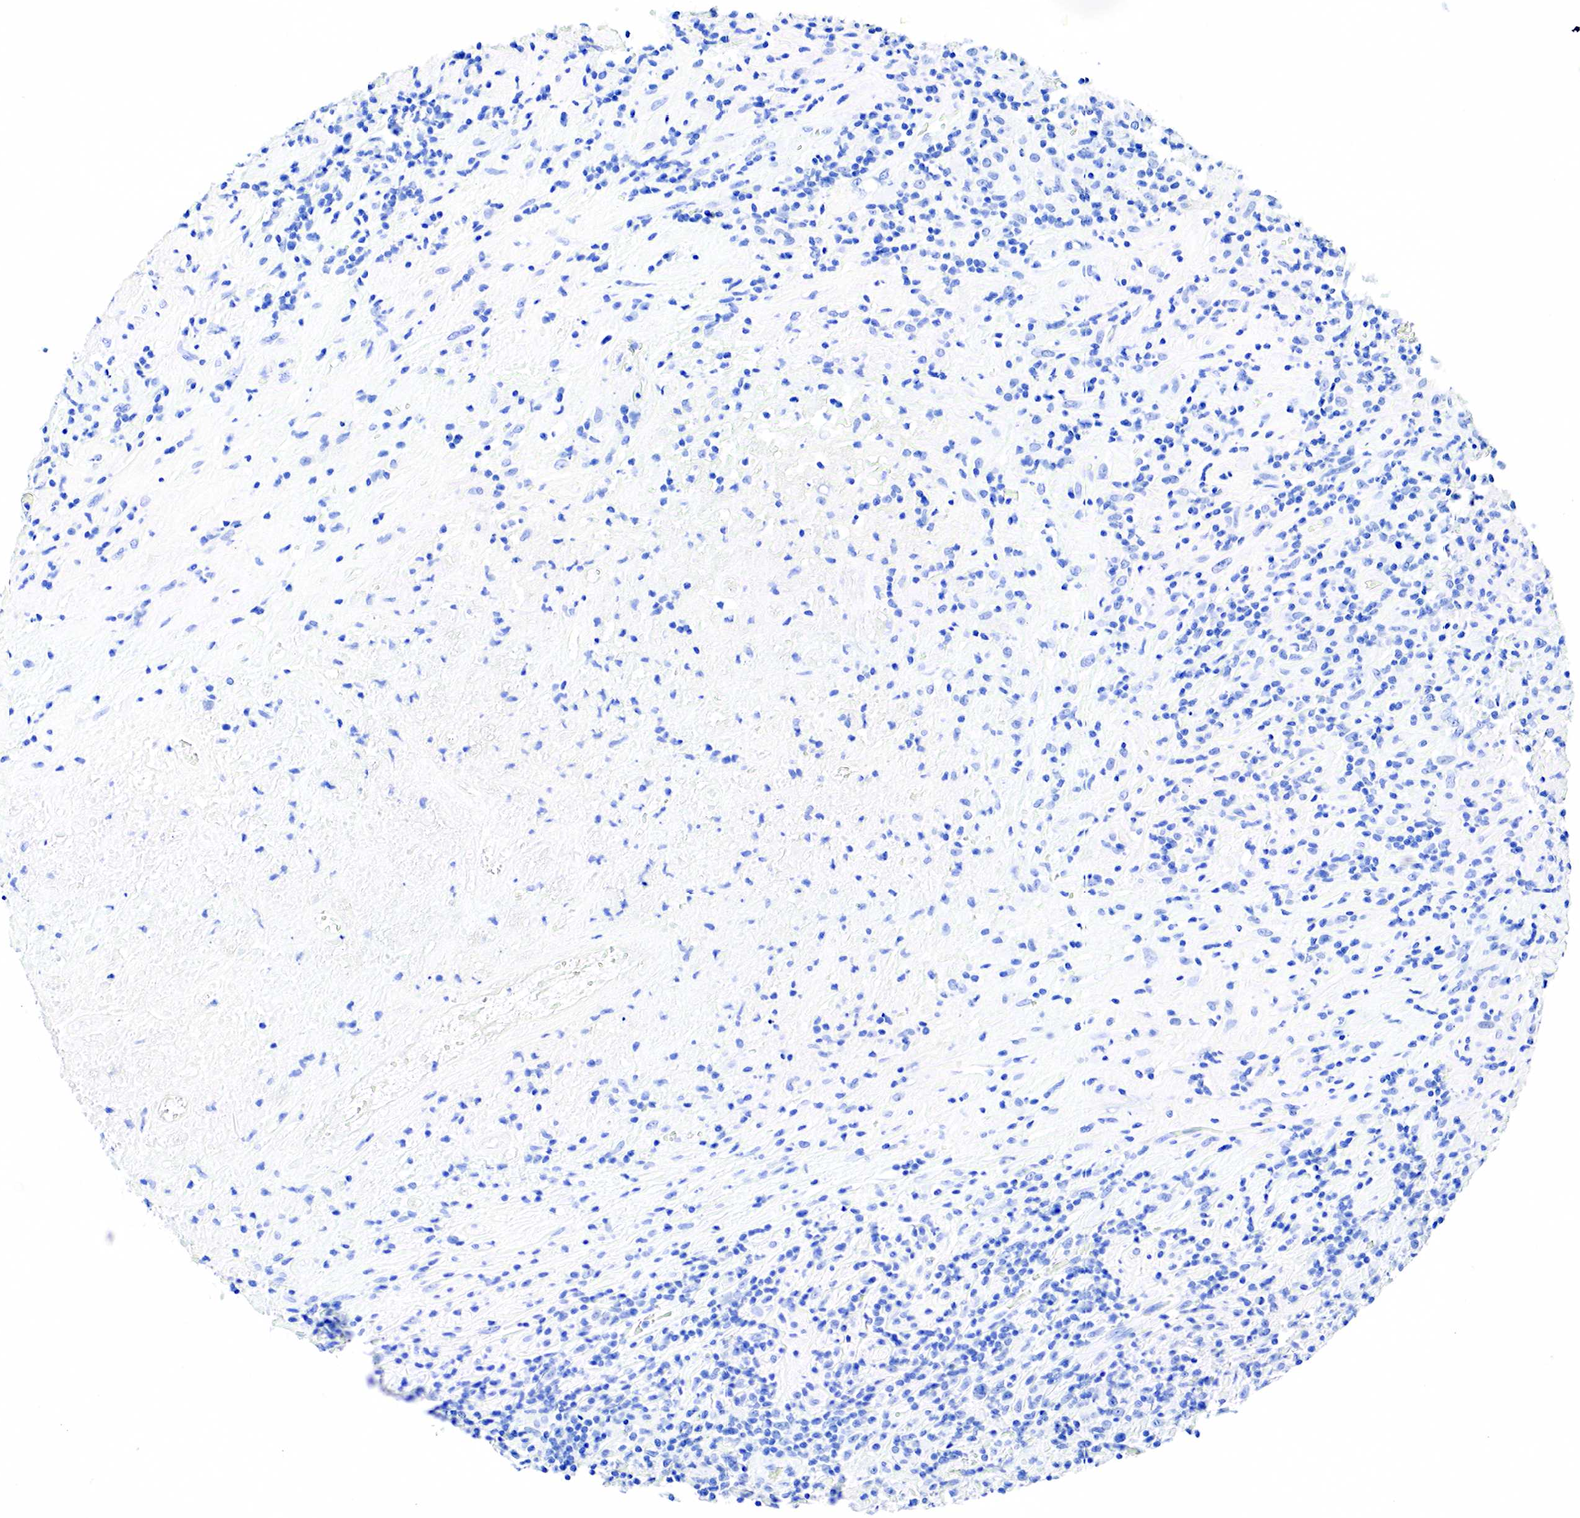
{"staining": {"intensity": "negative", "quantity": "none", "location": "none"}, "tissue": "lymphoma", "cell_type": "Tumor cells", "image_type": "cancer", "snomed": [{"axis": "morphology", "description": "Hodgkin's disease, NOS"}, {"axis": "topography", "description": "Lymph node"}], "caption": "Histopathology image shows no protein staining in tumor cells of Hodgkin's disease tissue.", "gene": "KRT7", "patient": {"sex": "male", "age": 46}}